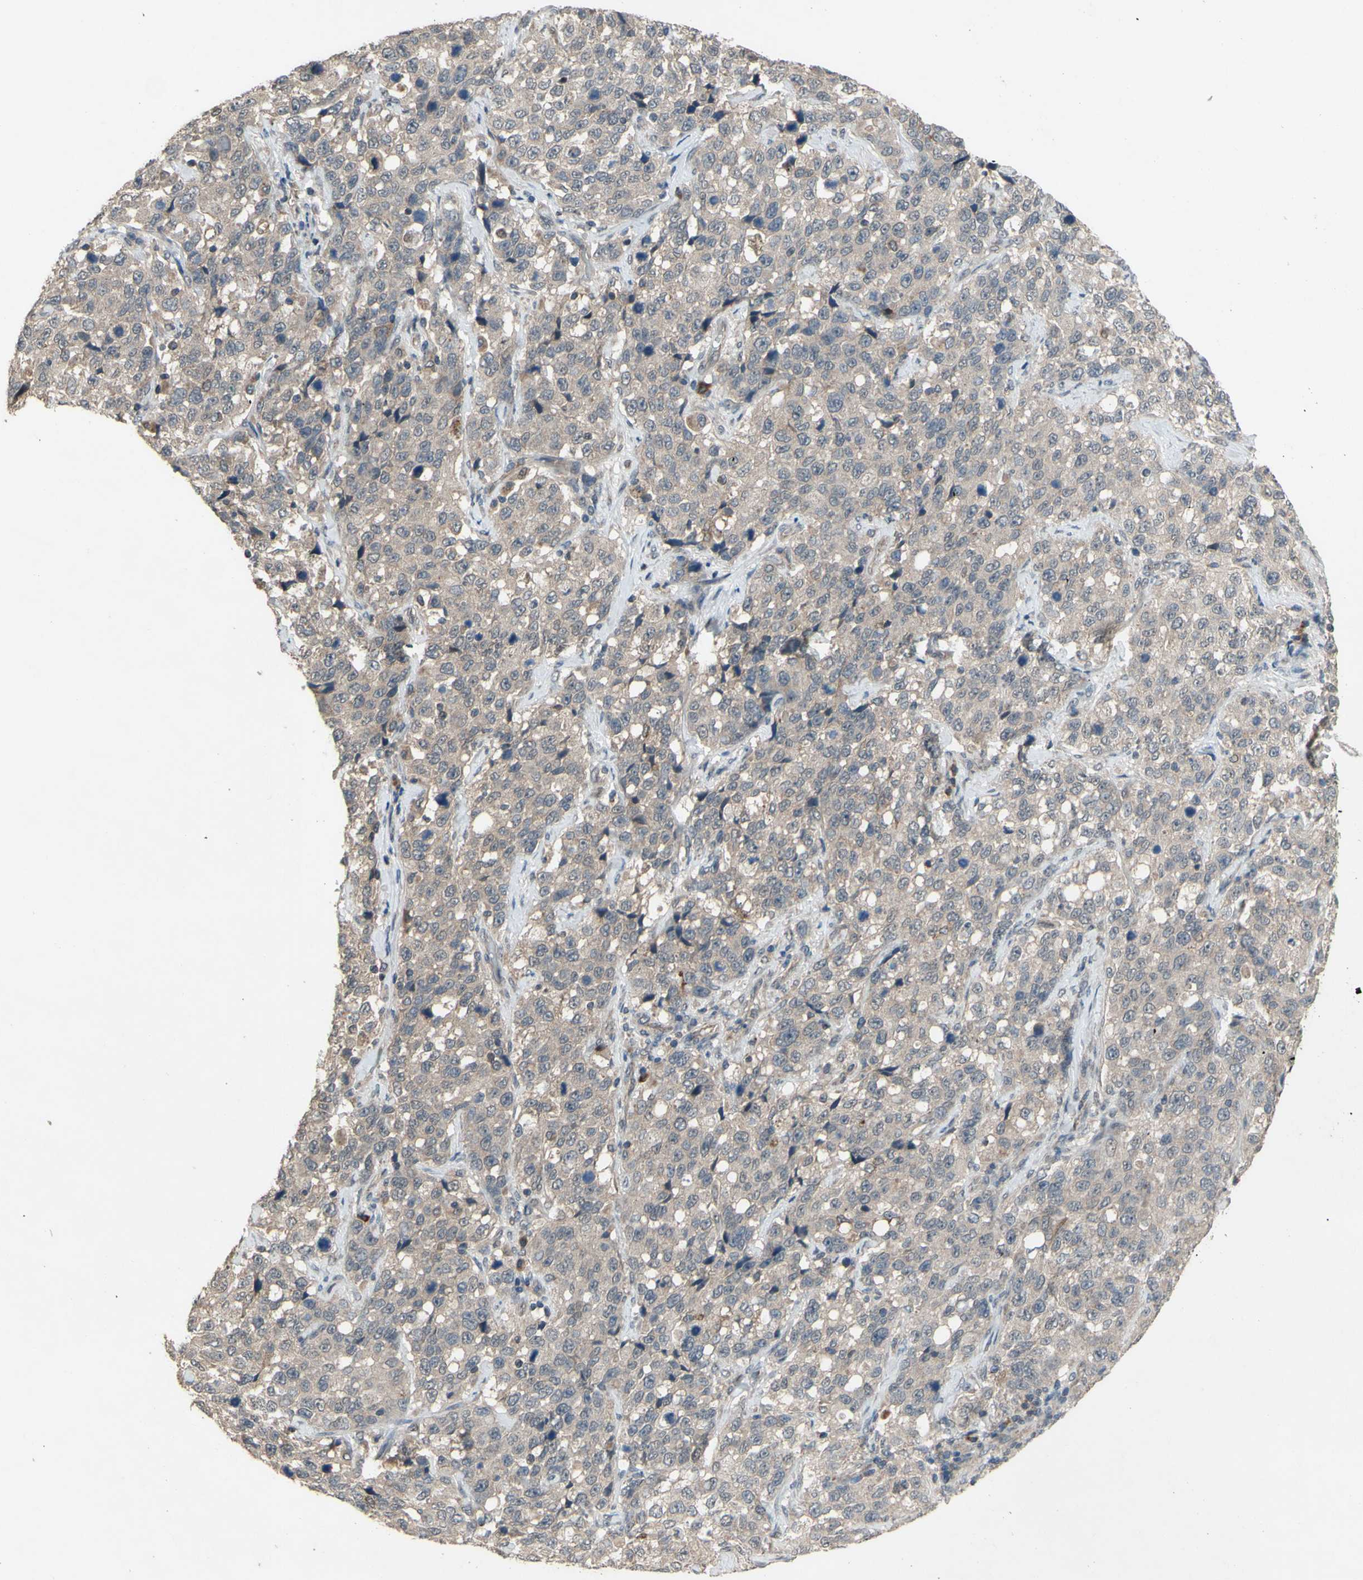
{"staining": {"intensity": "weak", "quantity": ">75%", "location": "cytoplasmic/membranous"}, "tissue": "stomach cancer", "cell_type": "Tumor cells", "image_type": "cancer", "snomed": [{"axis": "morphology", "description": "Normal tissue, NOS"}, {"axis": "morphology", "description": "Adenocarcinoma, NOS"}, {"axis": "topography", "description": "Stomach"}], "caption": "Protein analysis of stomach cancer tissue exhibits weak cytoplasmic/membranous staining in approximately >75% of tumor cells.", "gene": "CD164", "patient": {"sex": "male", "age": 48}}